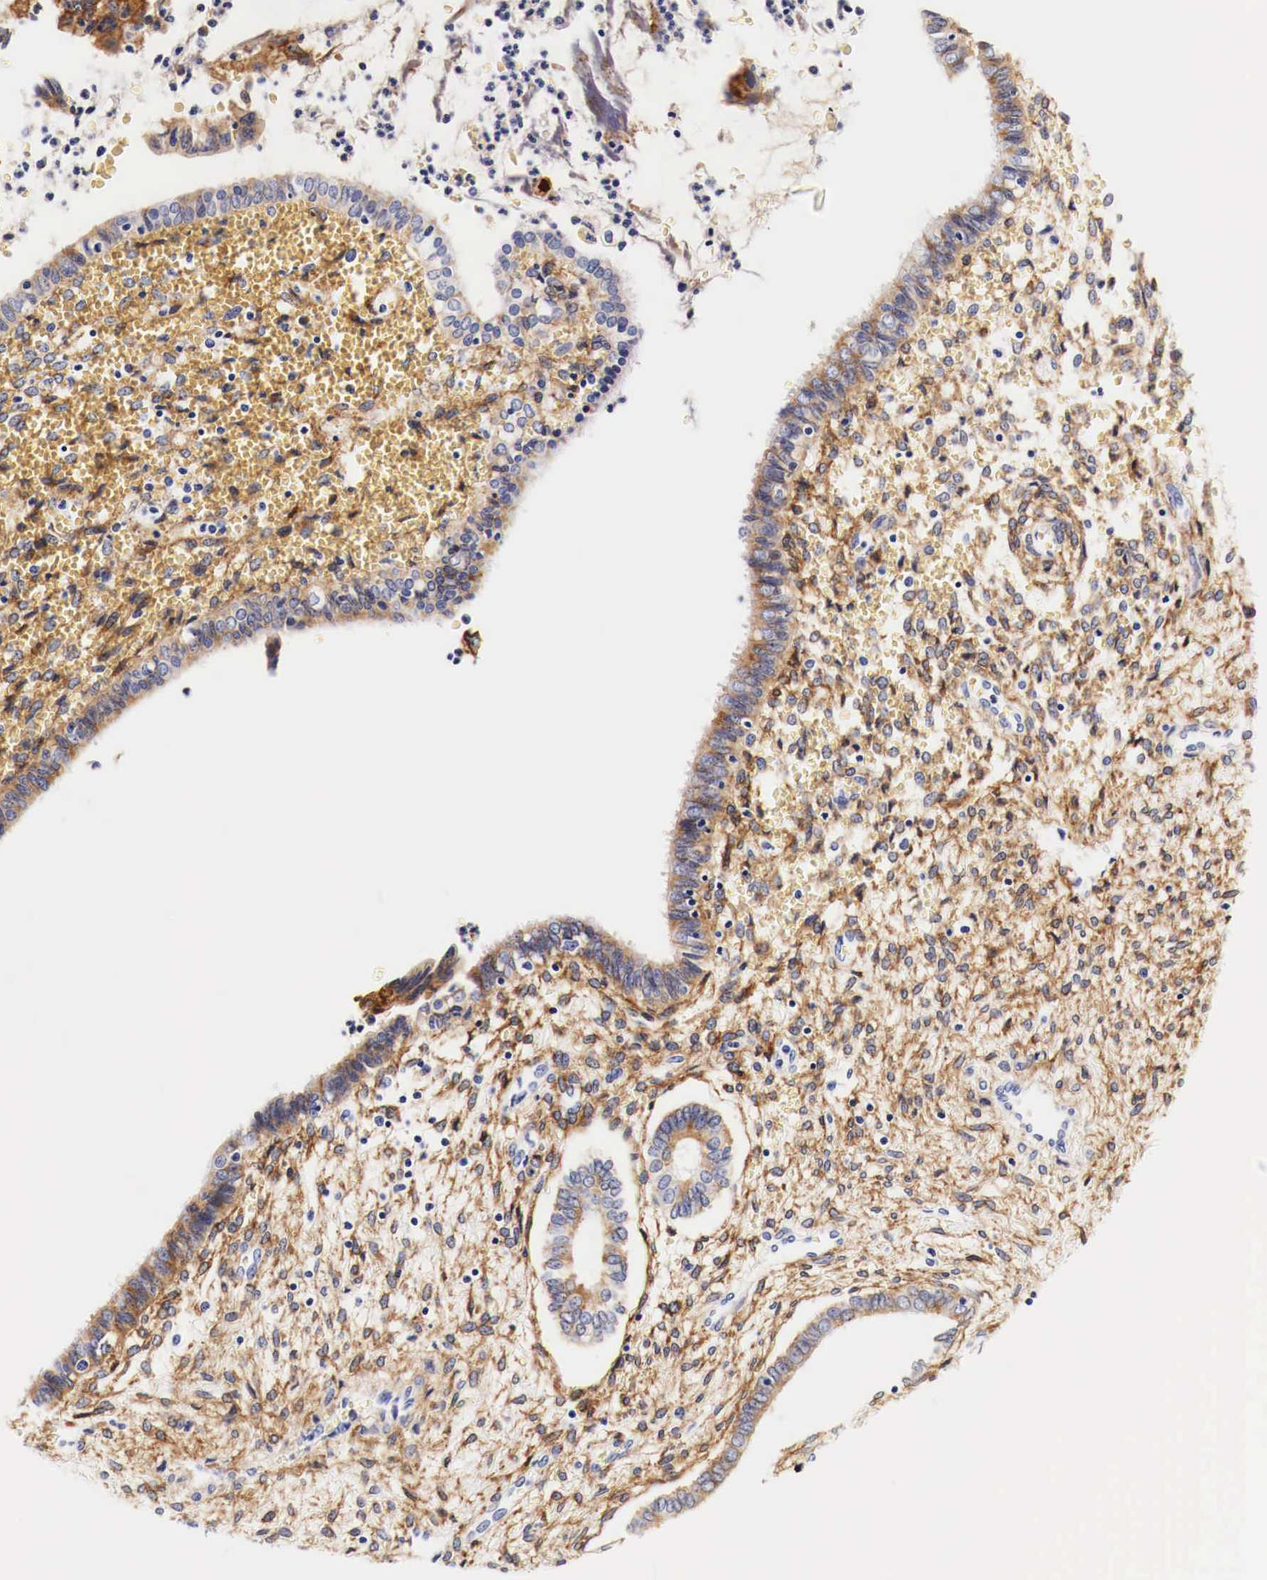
{"staining": {"intensity": "moderate", "quantity": ">75%", "location": "cytoplasmic/membranous"}, "tissue": "cervical cancer", "cell_type": "Tumor cells", "image_type": "cancer", "snomed": [{"axis": "morphology", "description": "Normal tissue, NOS"}, {"axis": "morphology", "description": "Adenocarcinoma, NOS"}, {"axis": "topography", "description": "Cervix"}], "caption": "An image of cervical cancer stained for a protein exhibits moderate cytoplasmic/membranous brown staining in tumor cells.", "gene": "EGFR", "patient": {"sex": "female", "age": 34}}